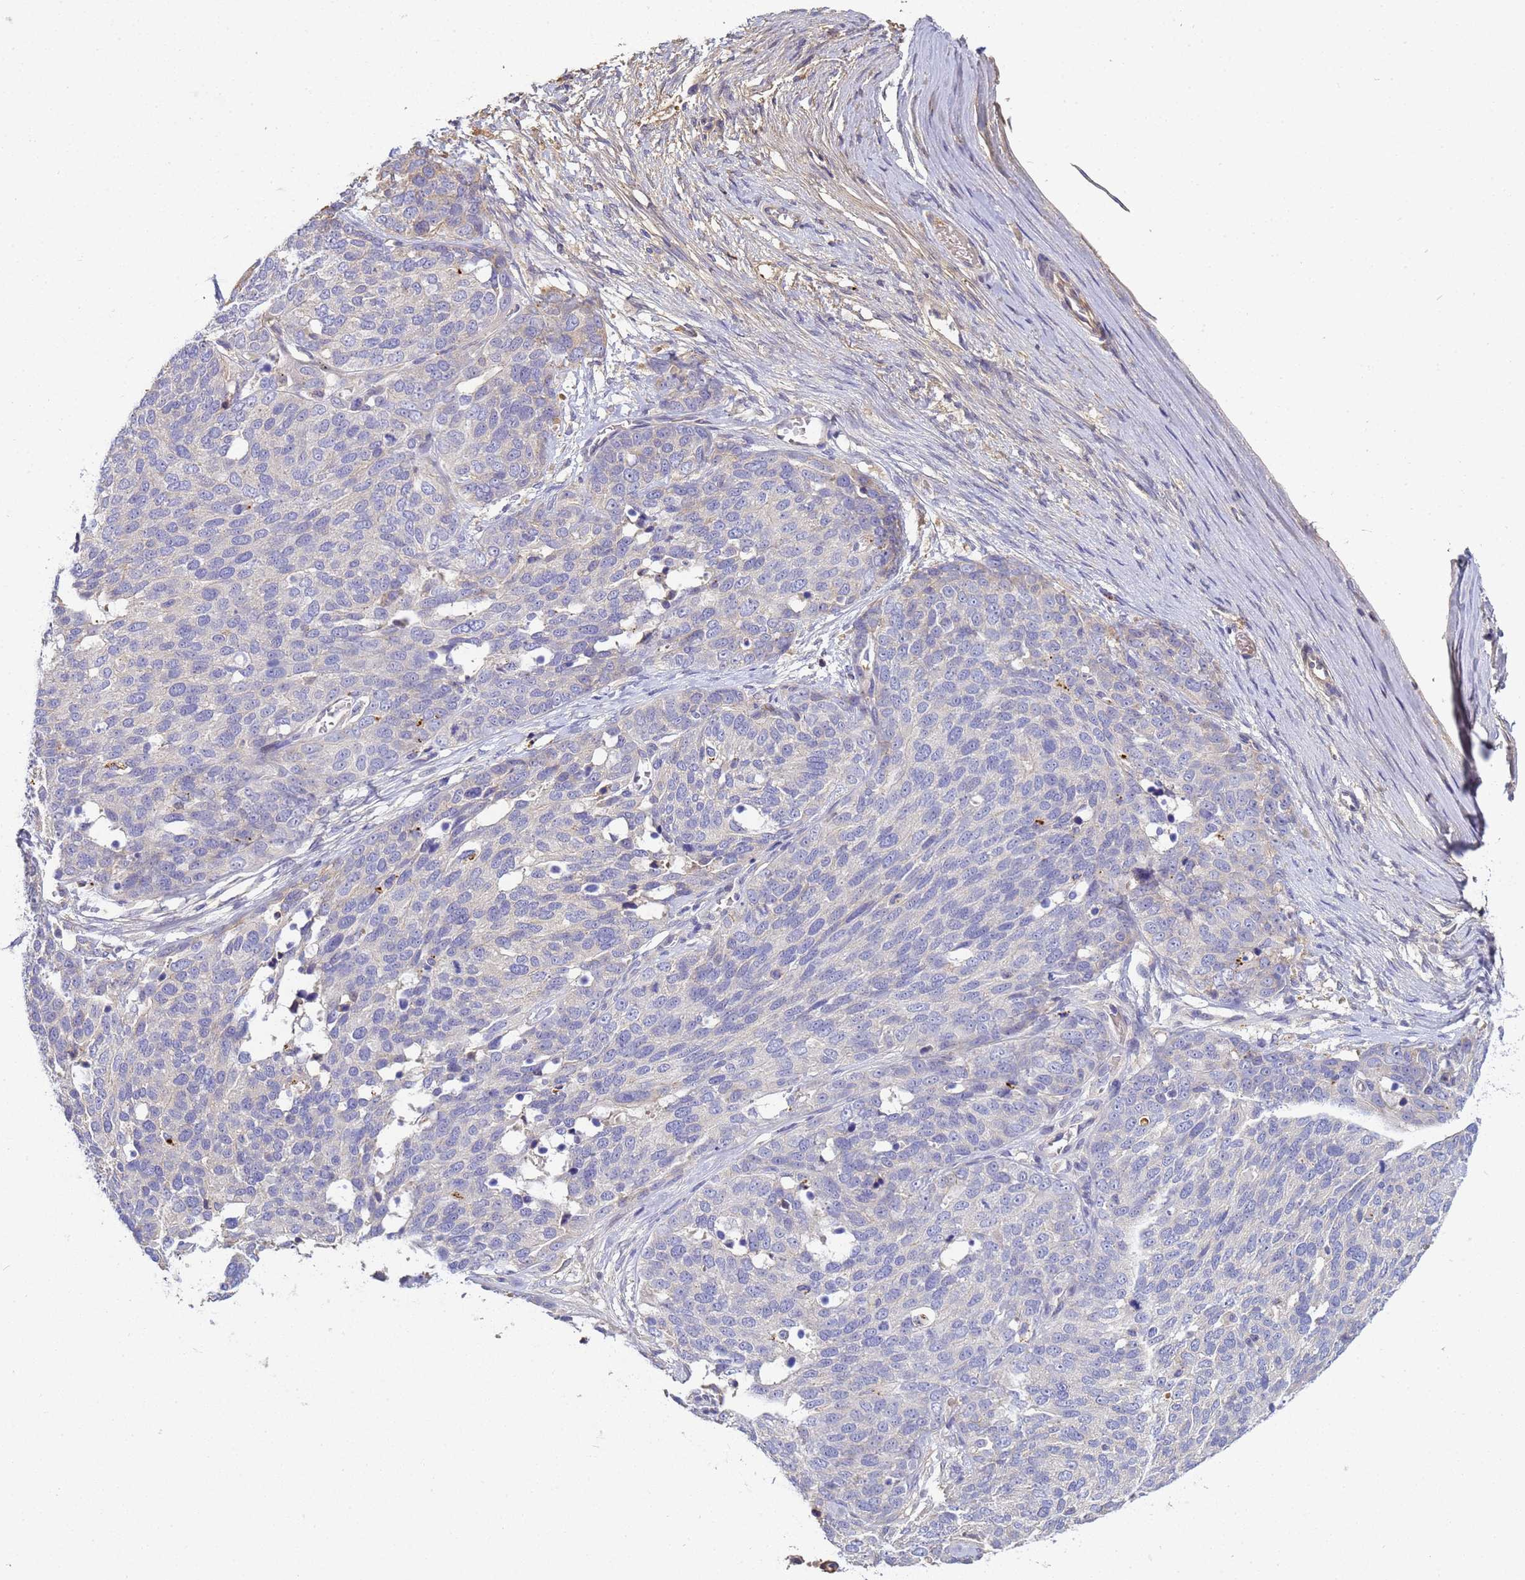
{"staining": {"intensity": "weak", "quantity": "<25%", "location": "cytoplasmic/membranous"}, "tissue": "ovarian cancer", "cell_type": "Tumor cells", "image_type": "cancer", "snomed": [{"axis": "morphology", "description": "Cystadenocarcinoma, serous, NOS"}, {"axis": "topography", "description": "Ovary"}], "caption": "This micrograph is of serous cystadenocarcinoma (ovarian) stained with immunohistochemistry to label a protein in brown with the nuclei are counter-stained blue. There is no staining in tumor cells.", "gene": "TBCD", "patient": {"sex": "female", "age": 44}}